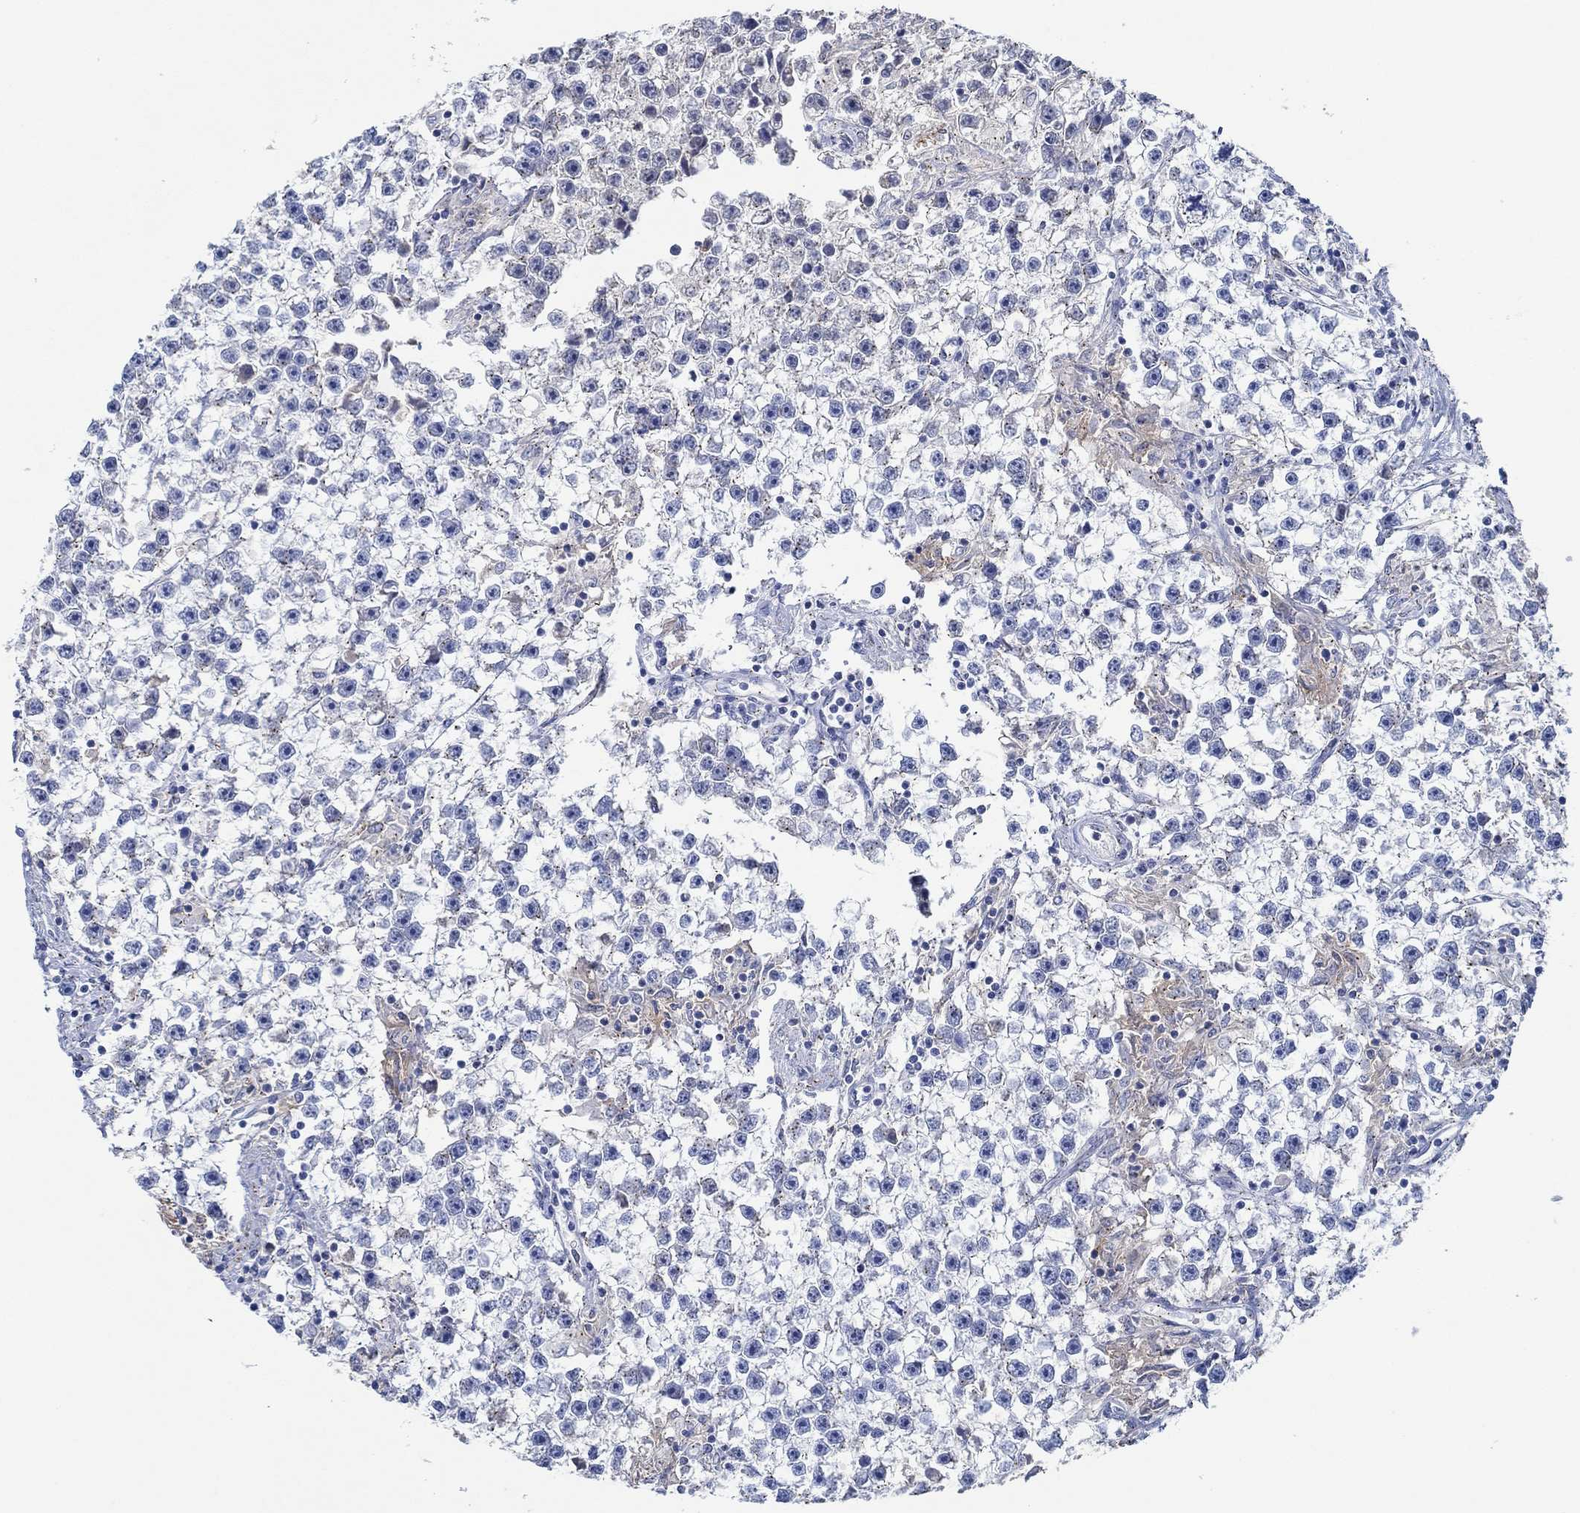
{"staining": {"intensity": "negative", "quantity": "none", "location": "none"}, "tissue": "testis cancer", "cell_type": "Tumor cells", "image_type": "cancer", "snomed": [{"axis": "morphology", "description": "Seminoma, NOS"}, {"axis": "topography", "description": "Testis"}], "caption": "DAB (3,3'-diaminobenzidine) immunohistochemical staining of testis seminoma displays no significant expression in tumor cells. (Immunohistochemistry, brightfield microscopy, high magnification).", "gene": "CPM", "patient": {"sex": "male", "age": 59}}